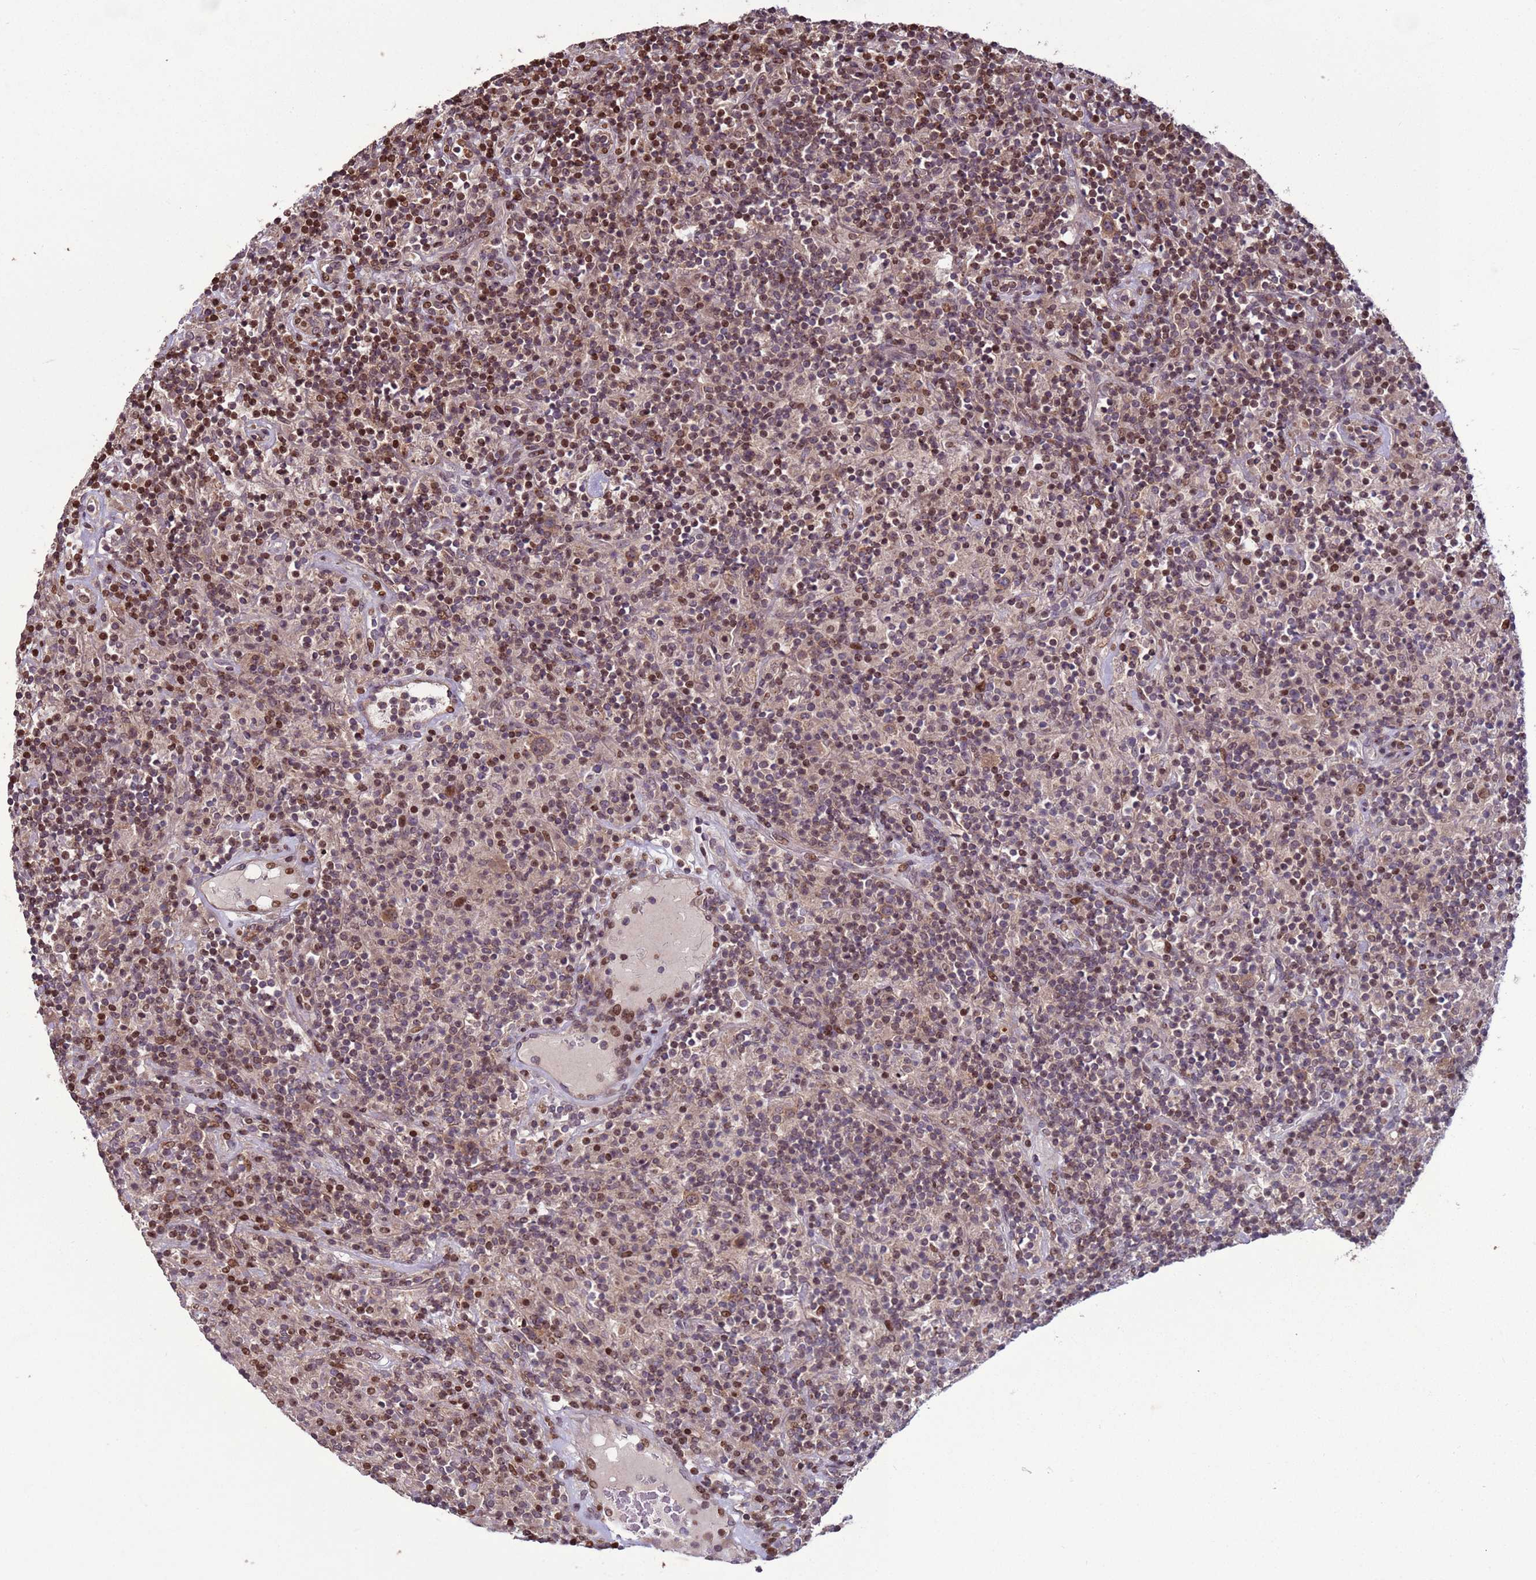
{"staining": {"intensity": "moderate", "quantity": ">75%", "location": "cytoplasmic/membranous"}, "tissue": "lymphoma", "cell_type": "Tumor cells", "image_type": "cancer", "snomed": [{"axis": "morphology", "description": "Hodgkin's disease, NOS"}, {"axis": "topography", "description": "Lymph node"}], "caption": "Tumor cells reveal moderate cytoplasmic/membranous positivity in approximately >75% of cells in Hodgkin's disease.", "gene": "HGH1", "patient": {"sex": "male", "age": 70}}